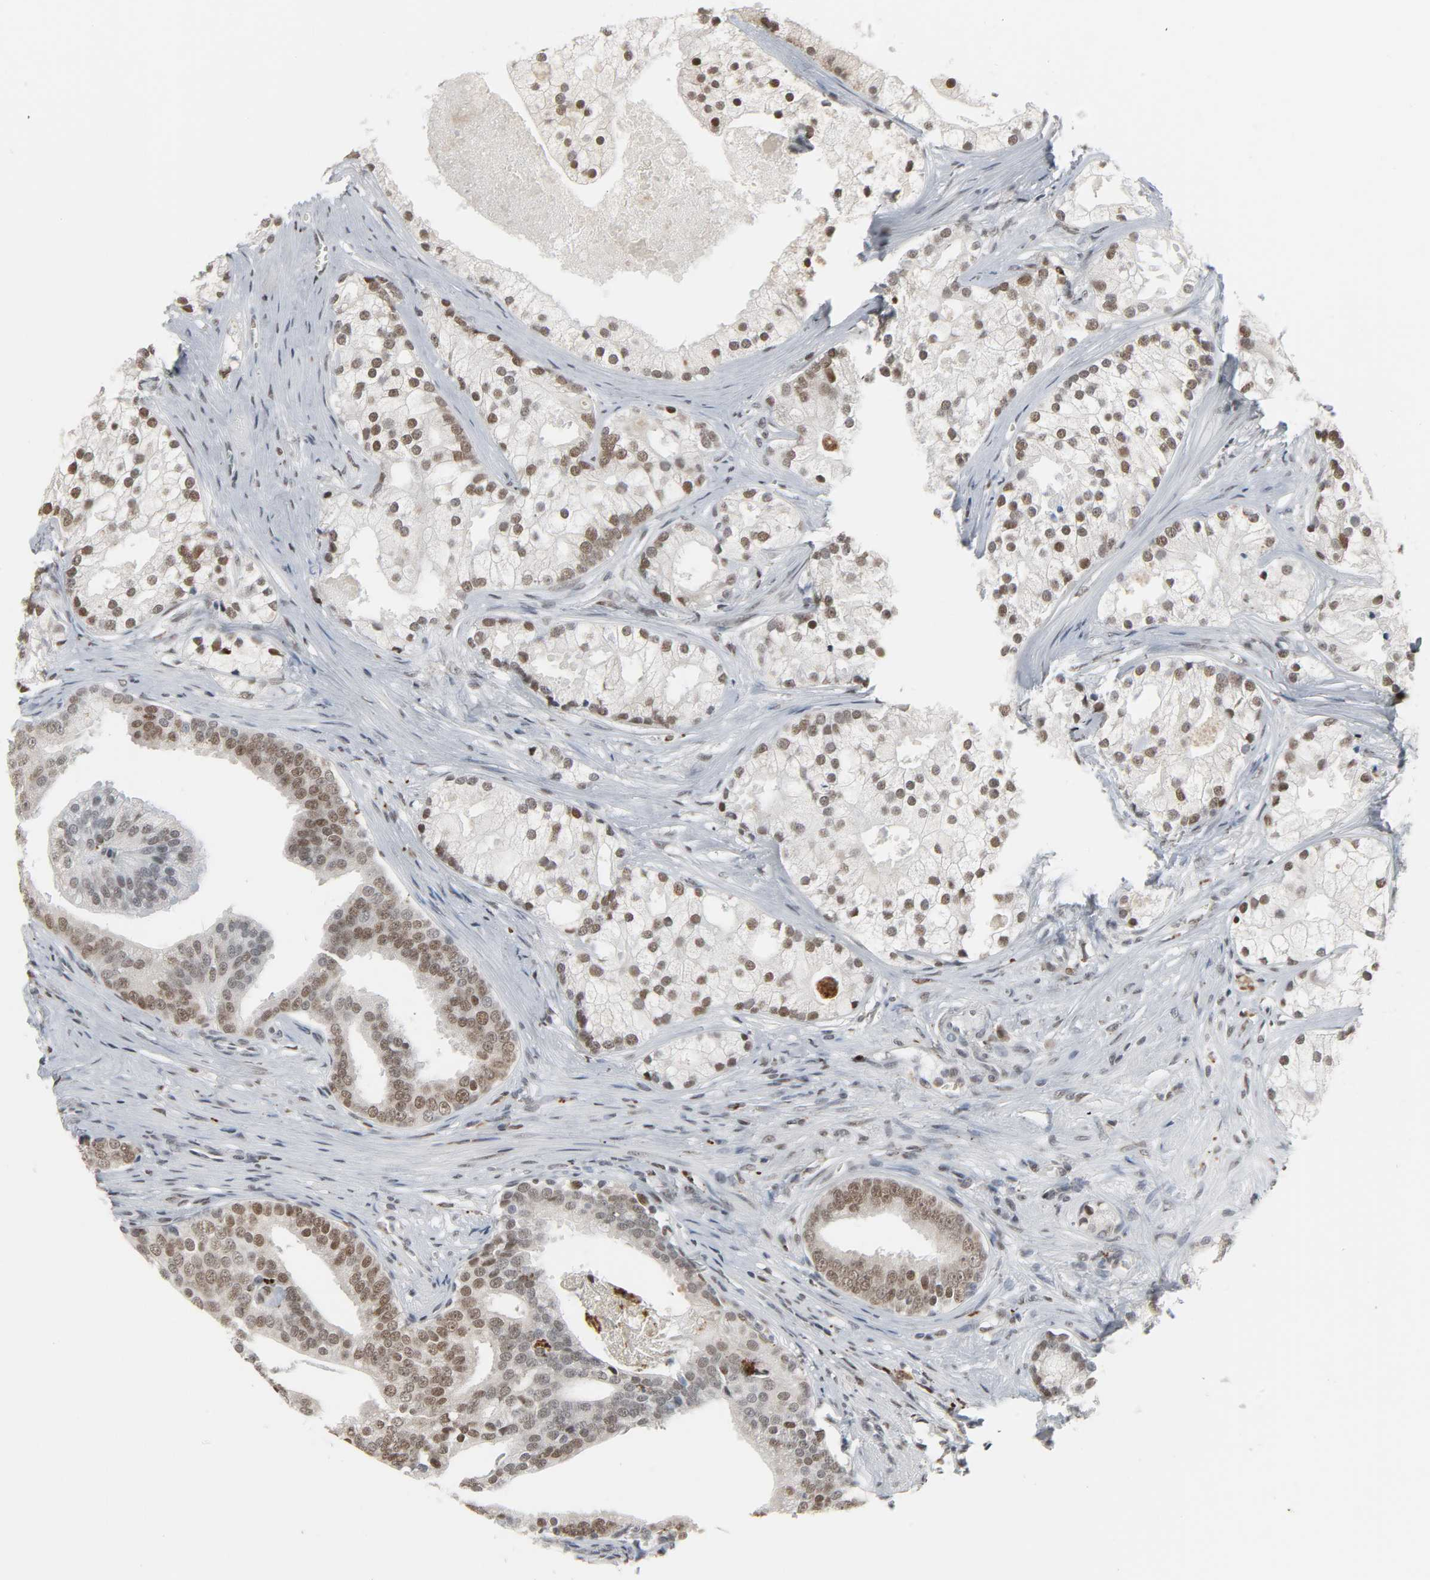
{"staining": {"intensity": "weak", "quantity": "25%-75%", "location": "nuclear"}, "tissue": "prostate cancer", "cell_type": "Tumor cells", "image_type": "cancer", "snomed": [{"axis": "morphology", "description": "Adenocarcinoma, Low grade"}, {"axis": "topography", "description": "Prostate"}], "caption": "There is low levels of weak nuclear positivity in tumor cells of prostate low-grade adenocarcinoma, as demonstrated by immunohistochemical staining (brown color).", "gene": "DAZAP1", "patient": {"sex": "male", "age": 58}}